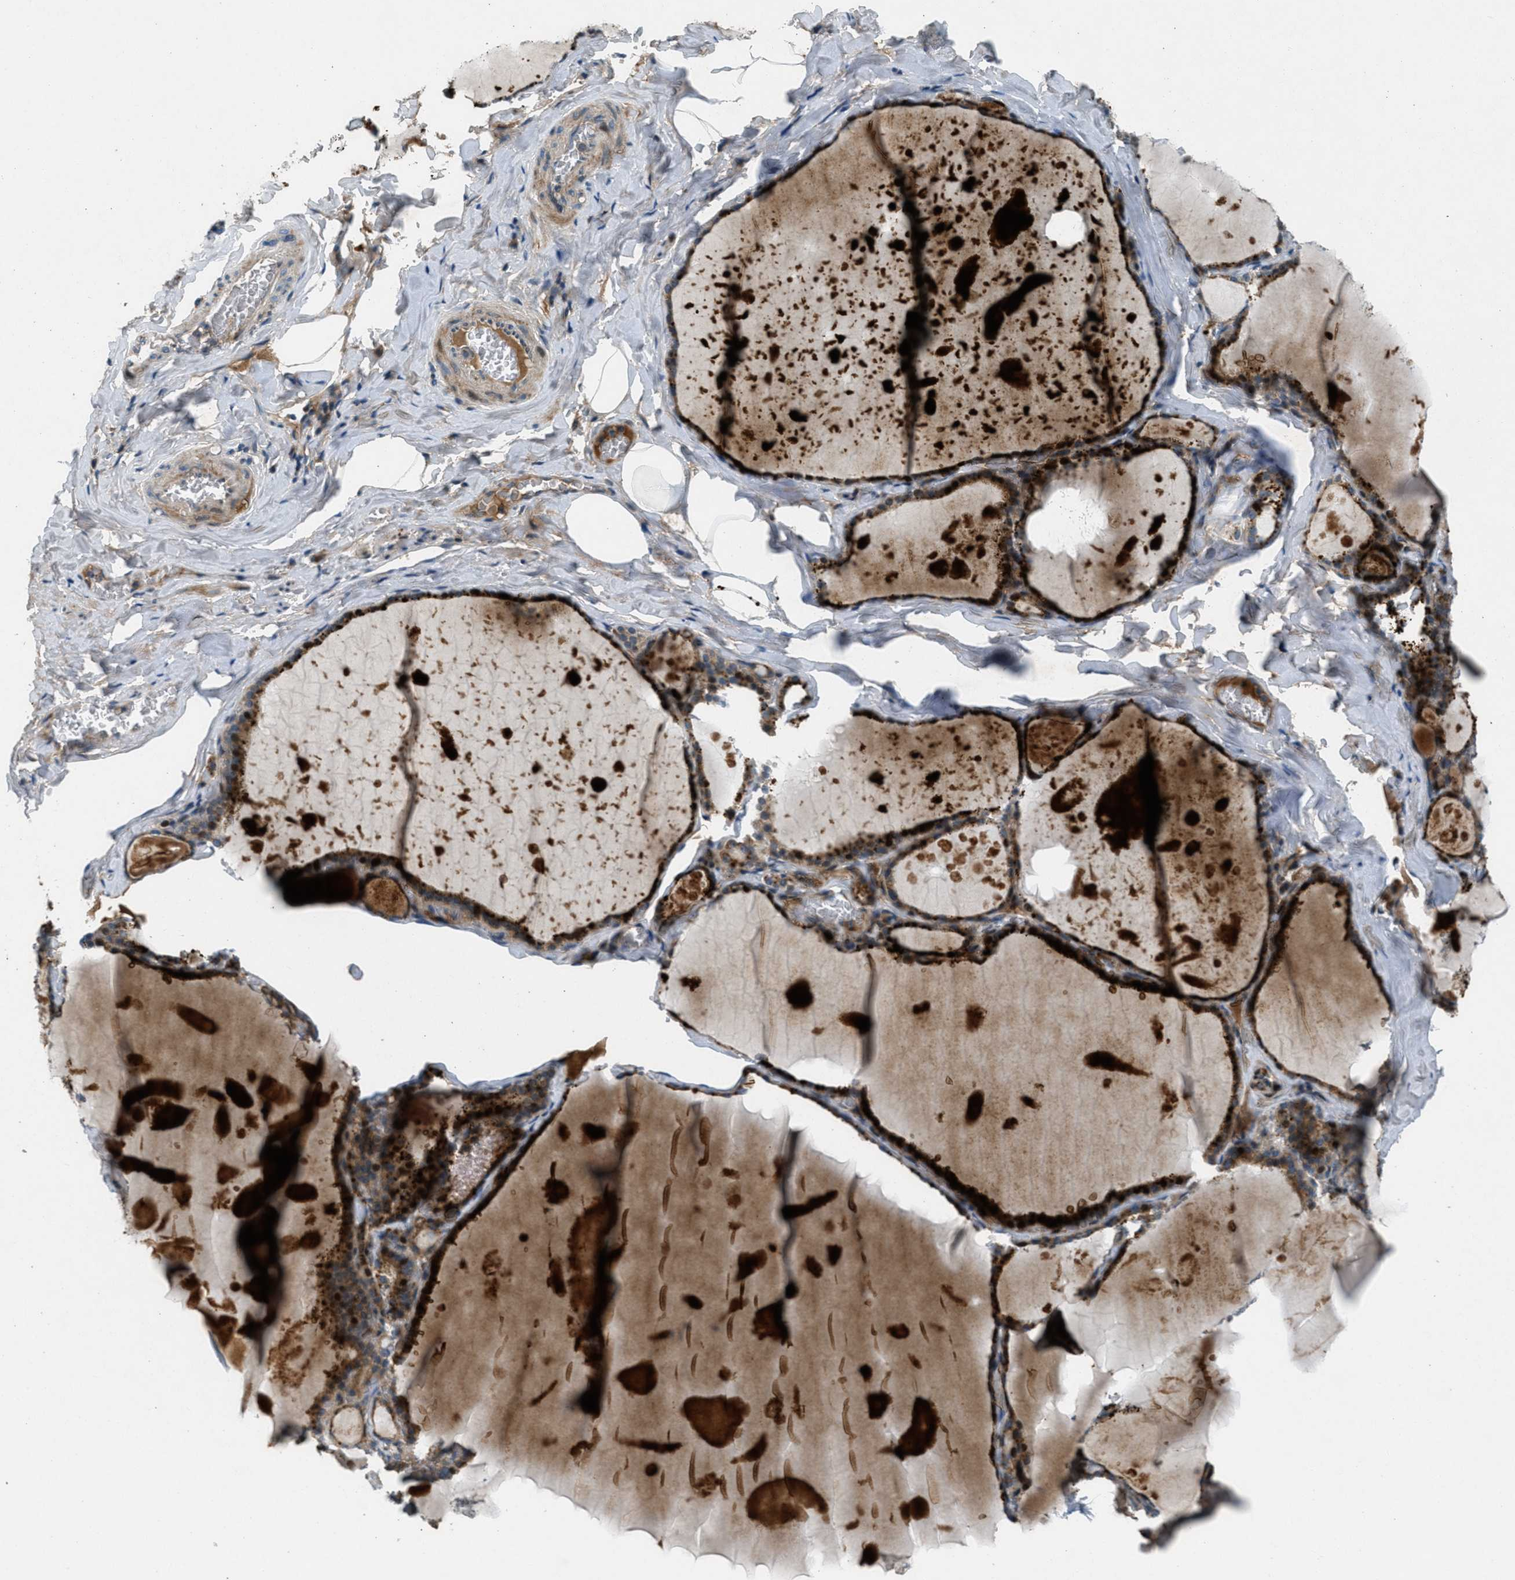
{"staining": {"intensity": "moderate", "quantity": ">75%", "location": "cytoplasmic/membranous"}, "tissue": "thyroid gland", "cell_type": "Glandular cells", "image_type": "normal", "snomed": [{"axis": "morphology", "description": "Normal tissue, NOS"}, {"axis": "topography", "description": "Thyroid gland"}], "caption": "Immunohistochemical staining of normal thyroid gland displays medium levels of moderate cytoplasmic/membranous expression in about >75% of glandular cells.", "gene": "CLEC2D", "patient": {"sex": "male", "age": 56}}